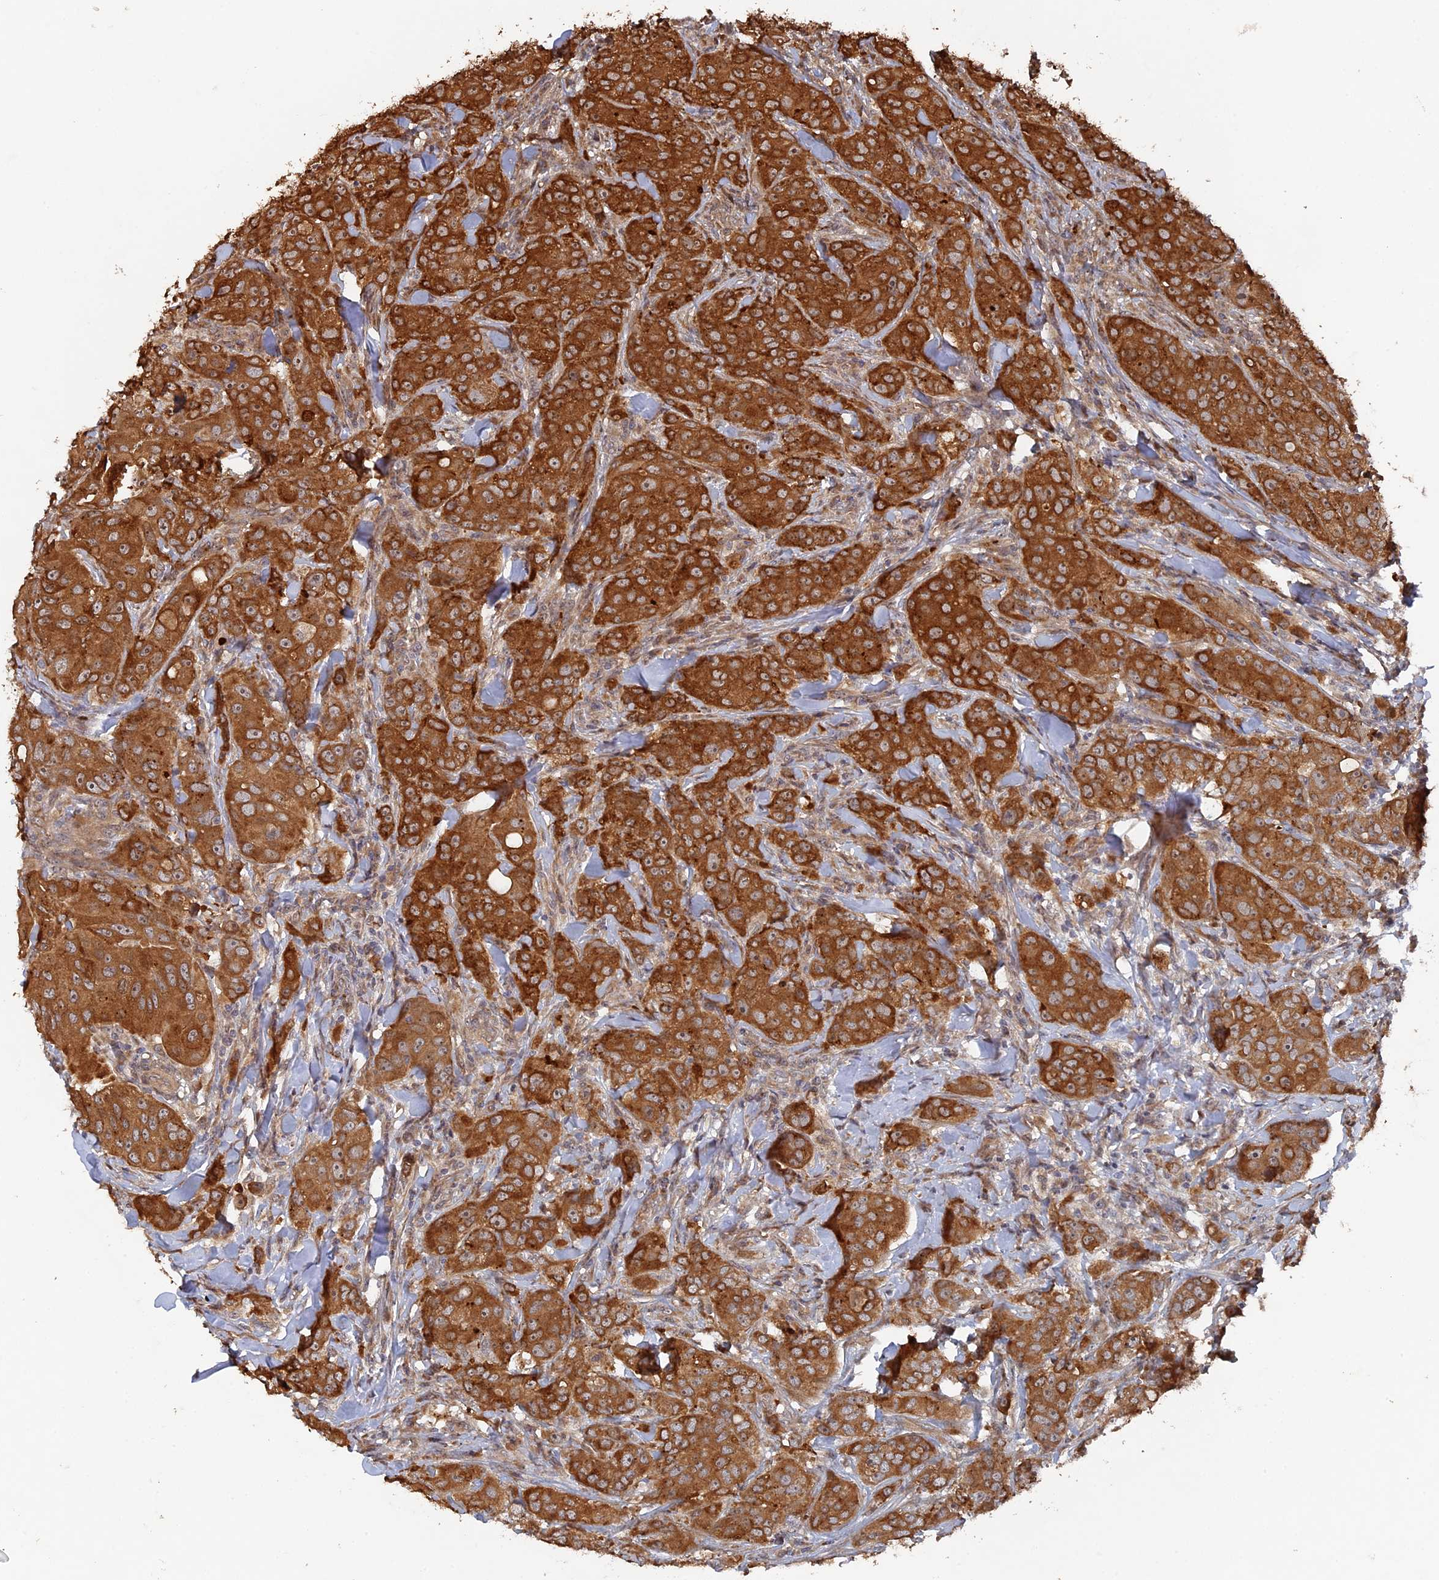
{"staining": {"intensity": "strong", "quantity": ">75%", "location": "cytoplasmic/membranous"}, "tissue": "breast cancer", "cell_type": "Tumor cells", "image_type": "cancer", "snomed": [{"axis": "morphology", "description": "Duct carcinoma"}, {"axis": "topography", "description": "Breast"}], "caption": "High-magnification brightfield microscopy of breast cancer (invasive ductal carcinoma) stained with DAB (brown) and counterstained with hematoxylin (blue). tumor cells exhibit strong cytoplasmic/membranous staining is appreciated in approximately>75% of cells. The staining was performed using DAB (3,3'-diaminobenzidine), with brown indicating positive protein expression. Nuclei are stained blue with hematoxylin.", "gene": "VPS37C", "patient": {"sex": "female", "age": 43}}